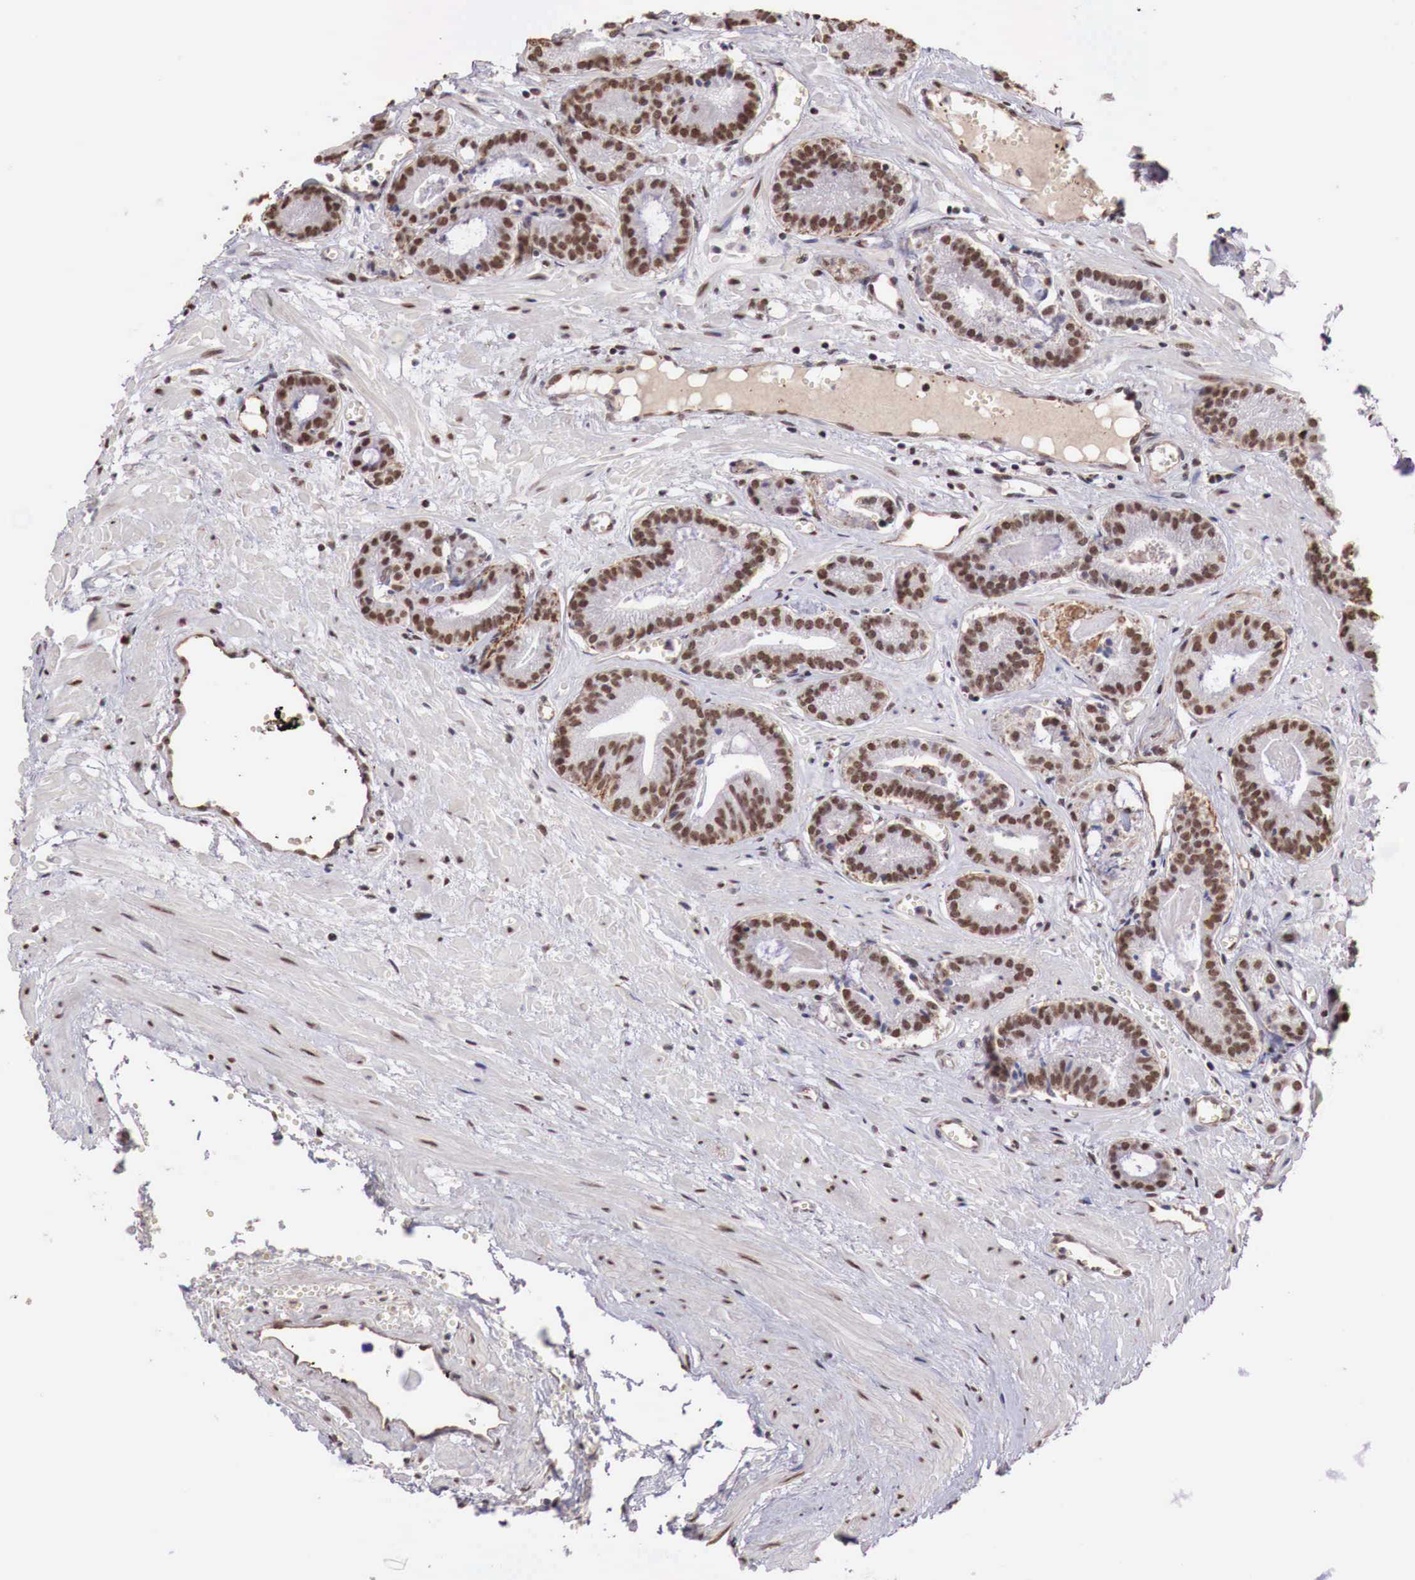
{"staining": {"intensity": "strong", "quantity": ">75%", "location": "nuclear"}, "tissue": "prostate cancer", "cell_type": "Tumor cells", "image_type": "cancer", "snomed": [{"axis": "morphology", "description": "Adenocarcinoma, High grade"}, {"axis": "topography", "description": "Prostate"}], "caption": "IHC histopathology image of human prostate cancer stained for a protein (brown), which reveals high levels of strong nuclear staining in approximately >75% of tumor cells.", "gene": "FOXP2", "patient": {"sex": "male", "age": 56}}